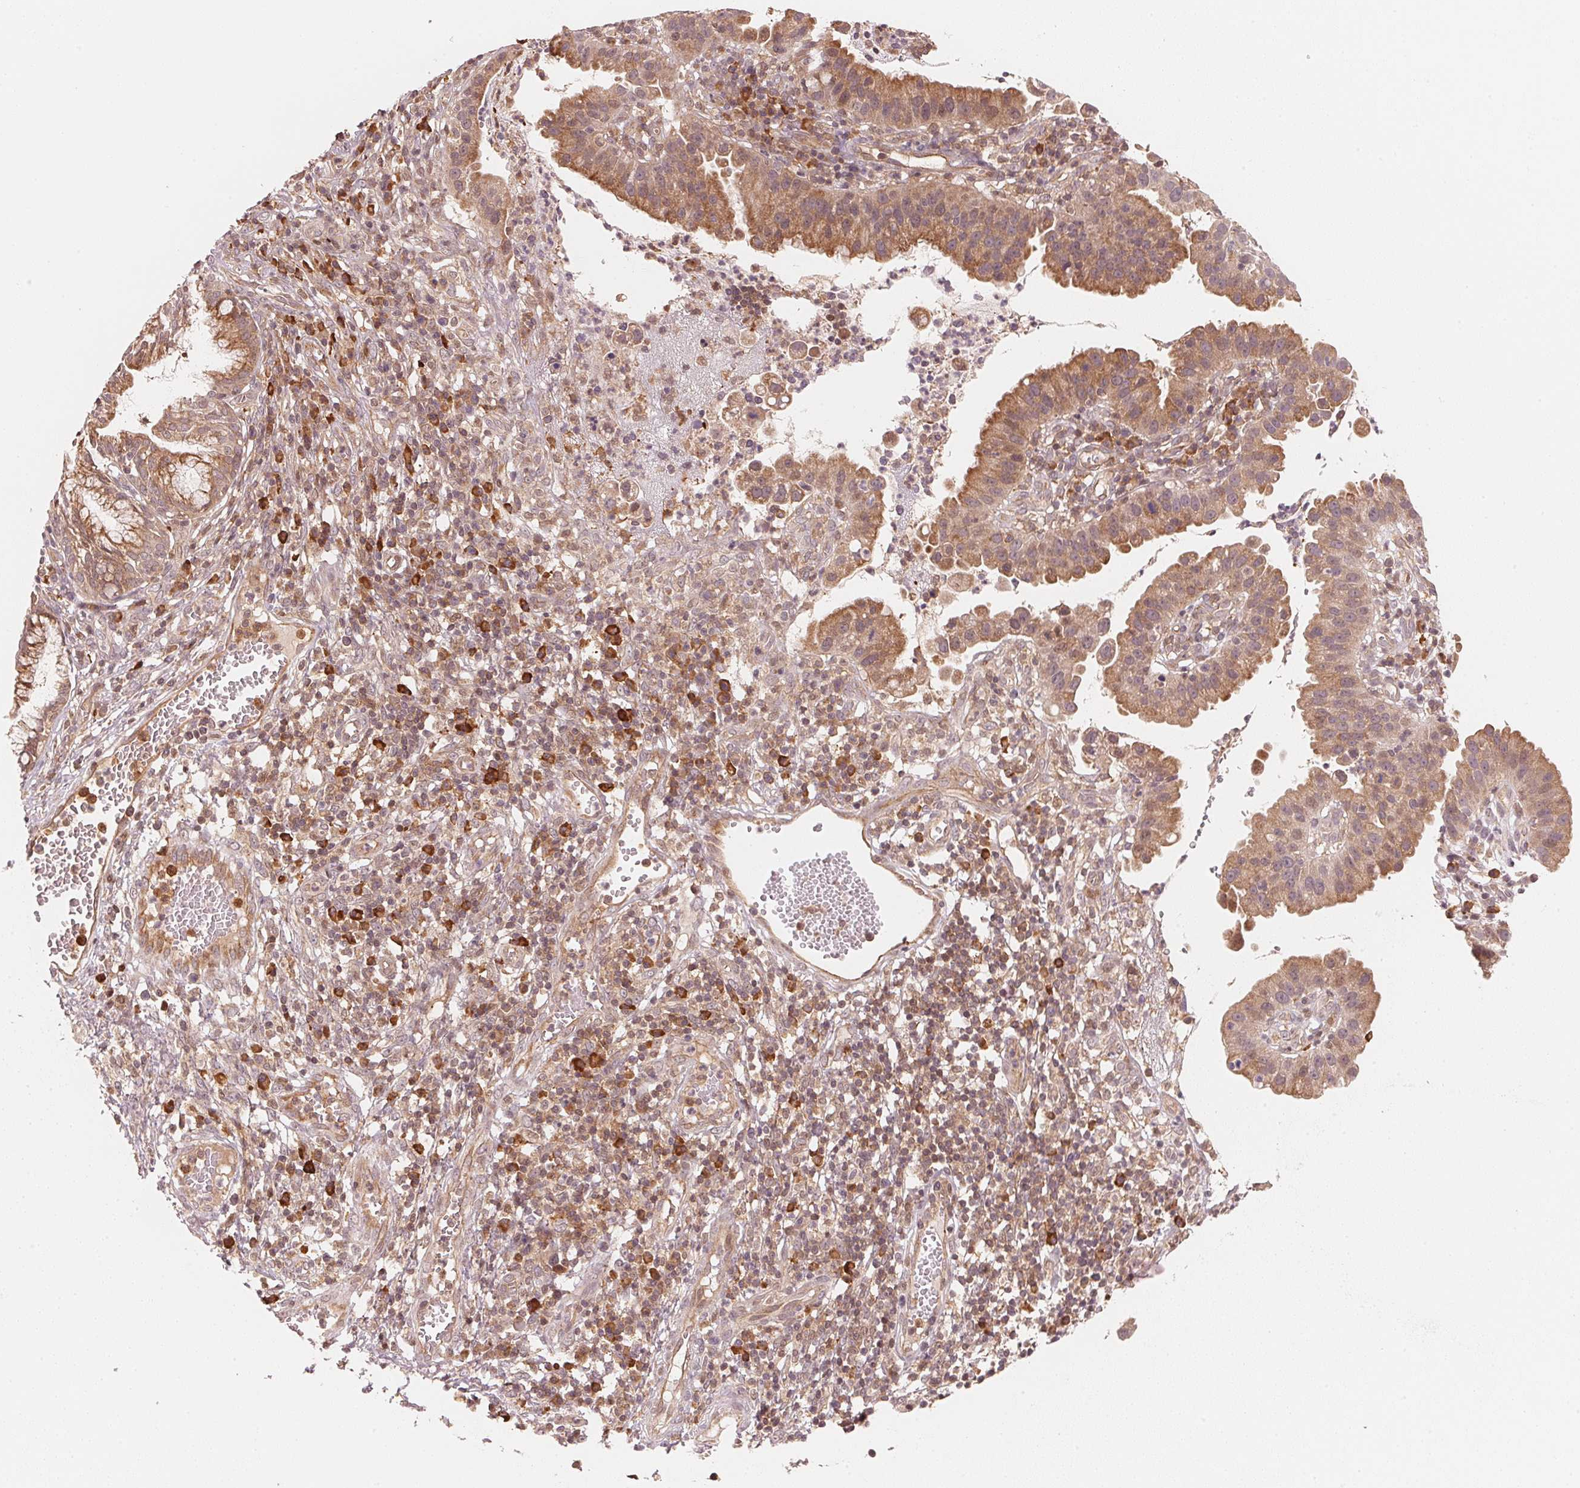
{"staining": {"intensity": "moderate", "quantity": ">75%", "location": "cytoplasmic/membranous"}, "tissue": "cervical cancer", "cell_type": "Tumor cells", "image_type": "cancer", "snomed": [{"axis": "morphology", "description": "Adenocarcinoma, NOS"}, {"axis": "topography", "description": "Cervix"}], "caption": "An image of human adenocarcinoma (cervical) stained for a protein reveals moderate cytoplasmic/membranous brown staining in tumor cells.", "gene": "PRKN", "patient": {"sex": "female", "age": 34}}